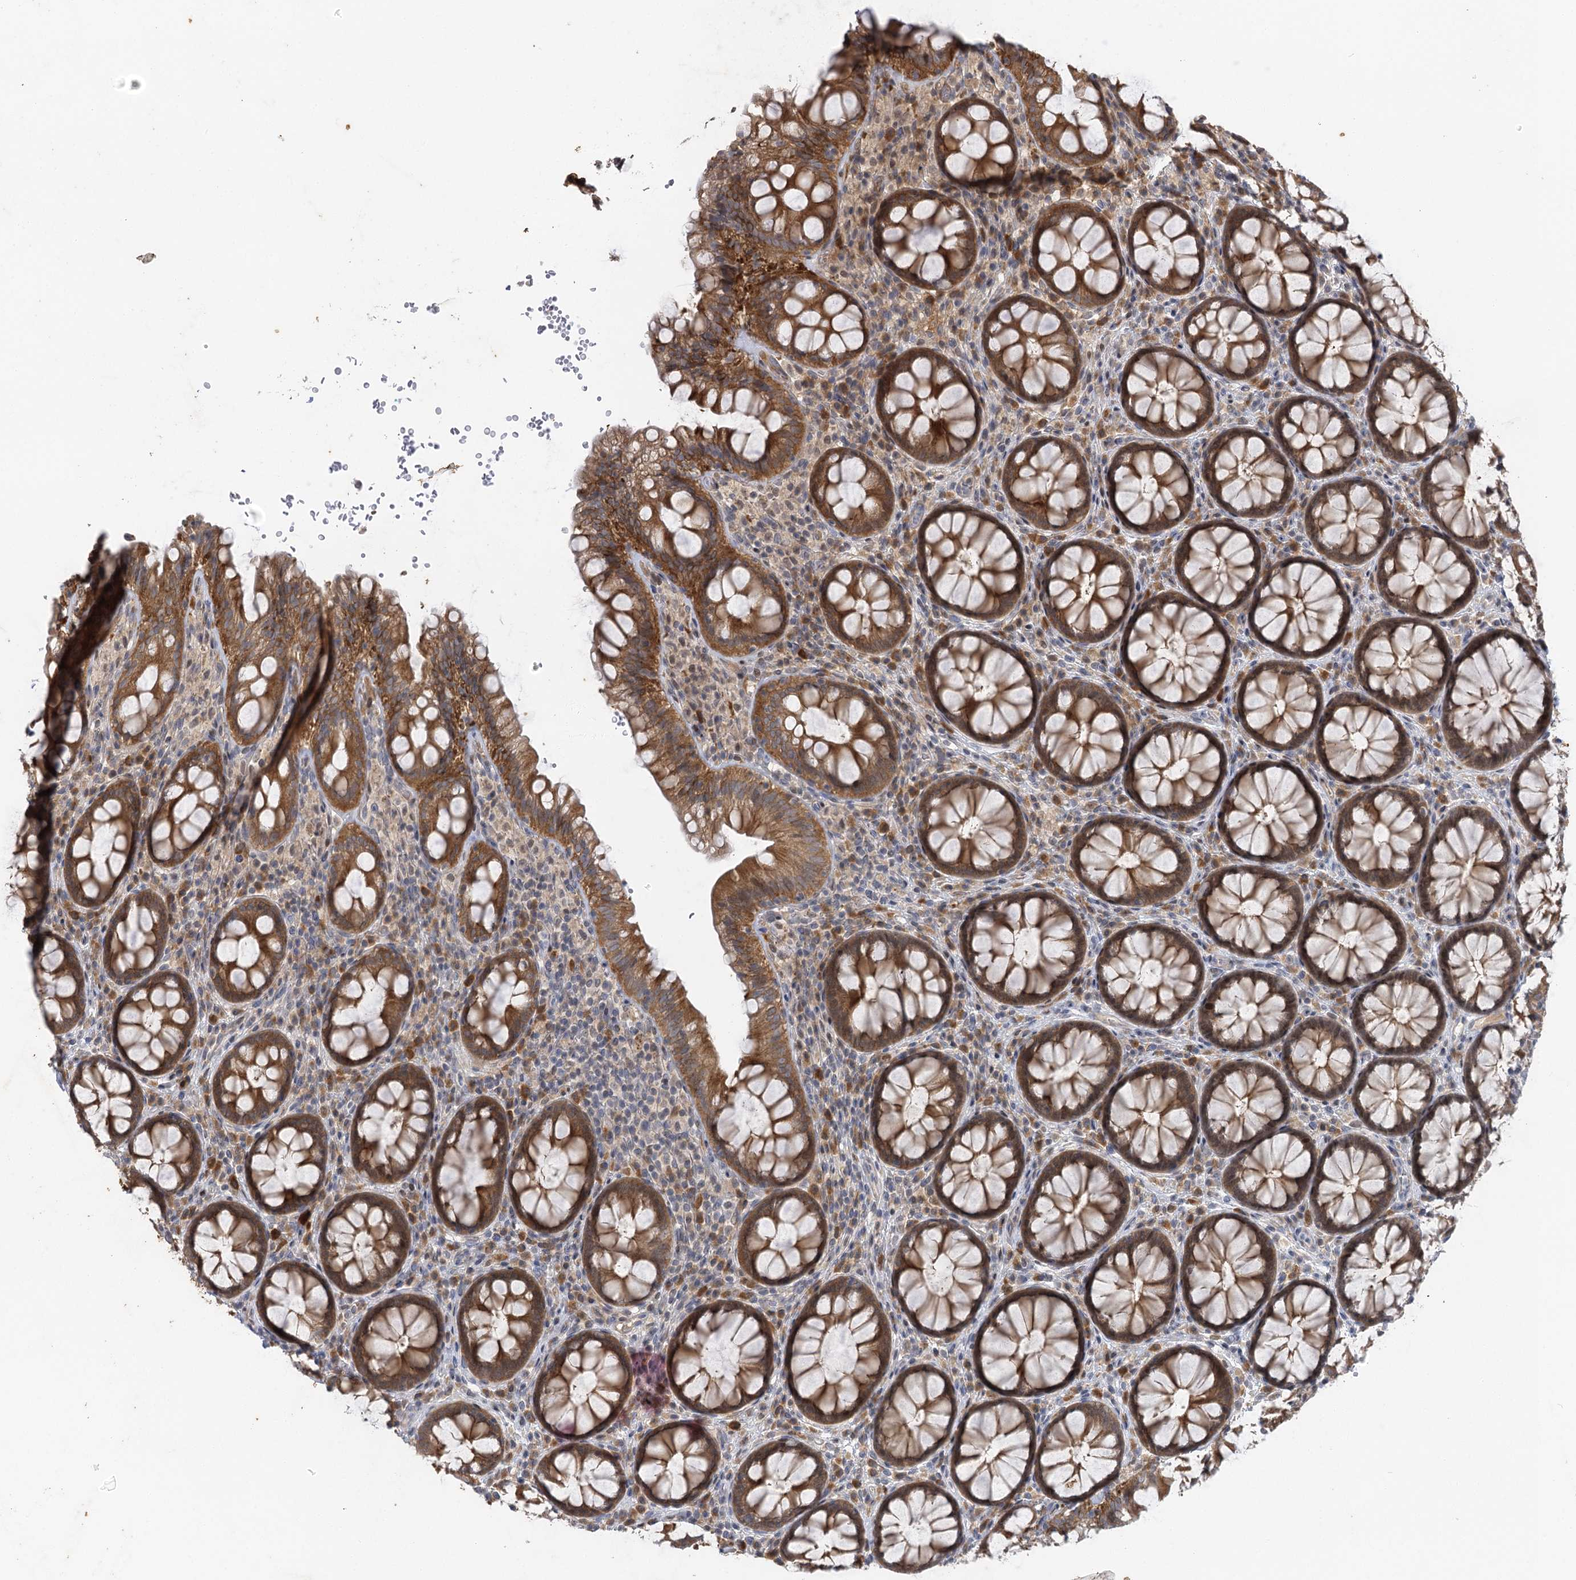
{"staining": {"intensity": "moderate", "quantity": ">75%", "location": "cytoplasmic/membranous"}, "tissue": "rectum", "cell_type": "Glandular cells", "image_type": "normal", "snomed": [{"axis": "morphology", "description": "Normal tissue, NOS"}, {"axis": "topography", "description": "Rectum"}], "caption": "This is an image of immunohistochemistry (IHC) staining of normal rectum, which shows moderate staining in the cytoplasmic/membranous of glandular cells.", "gene": "IL11RA", "patient": {"sex": "male", "age": 83}}